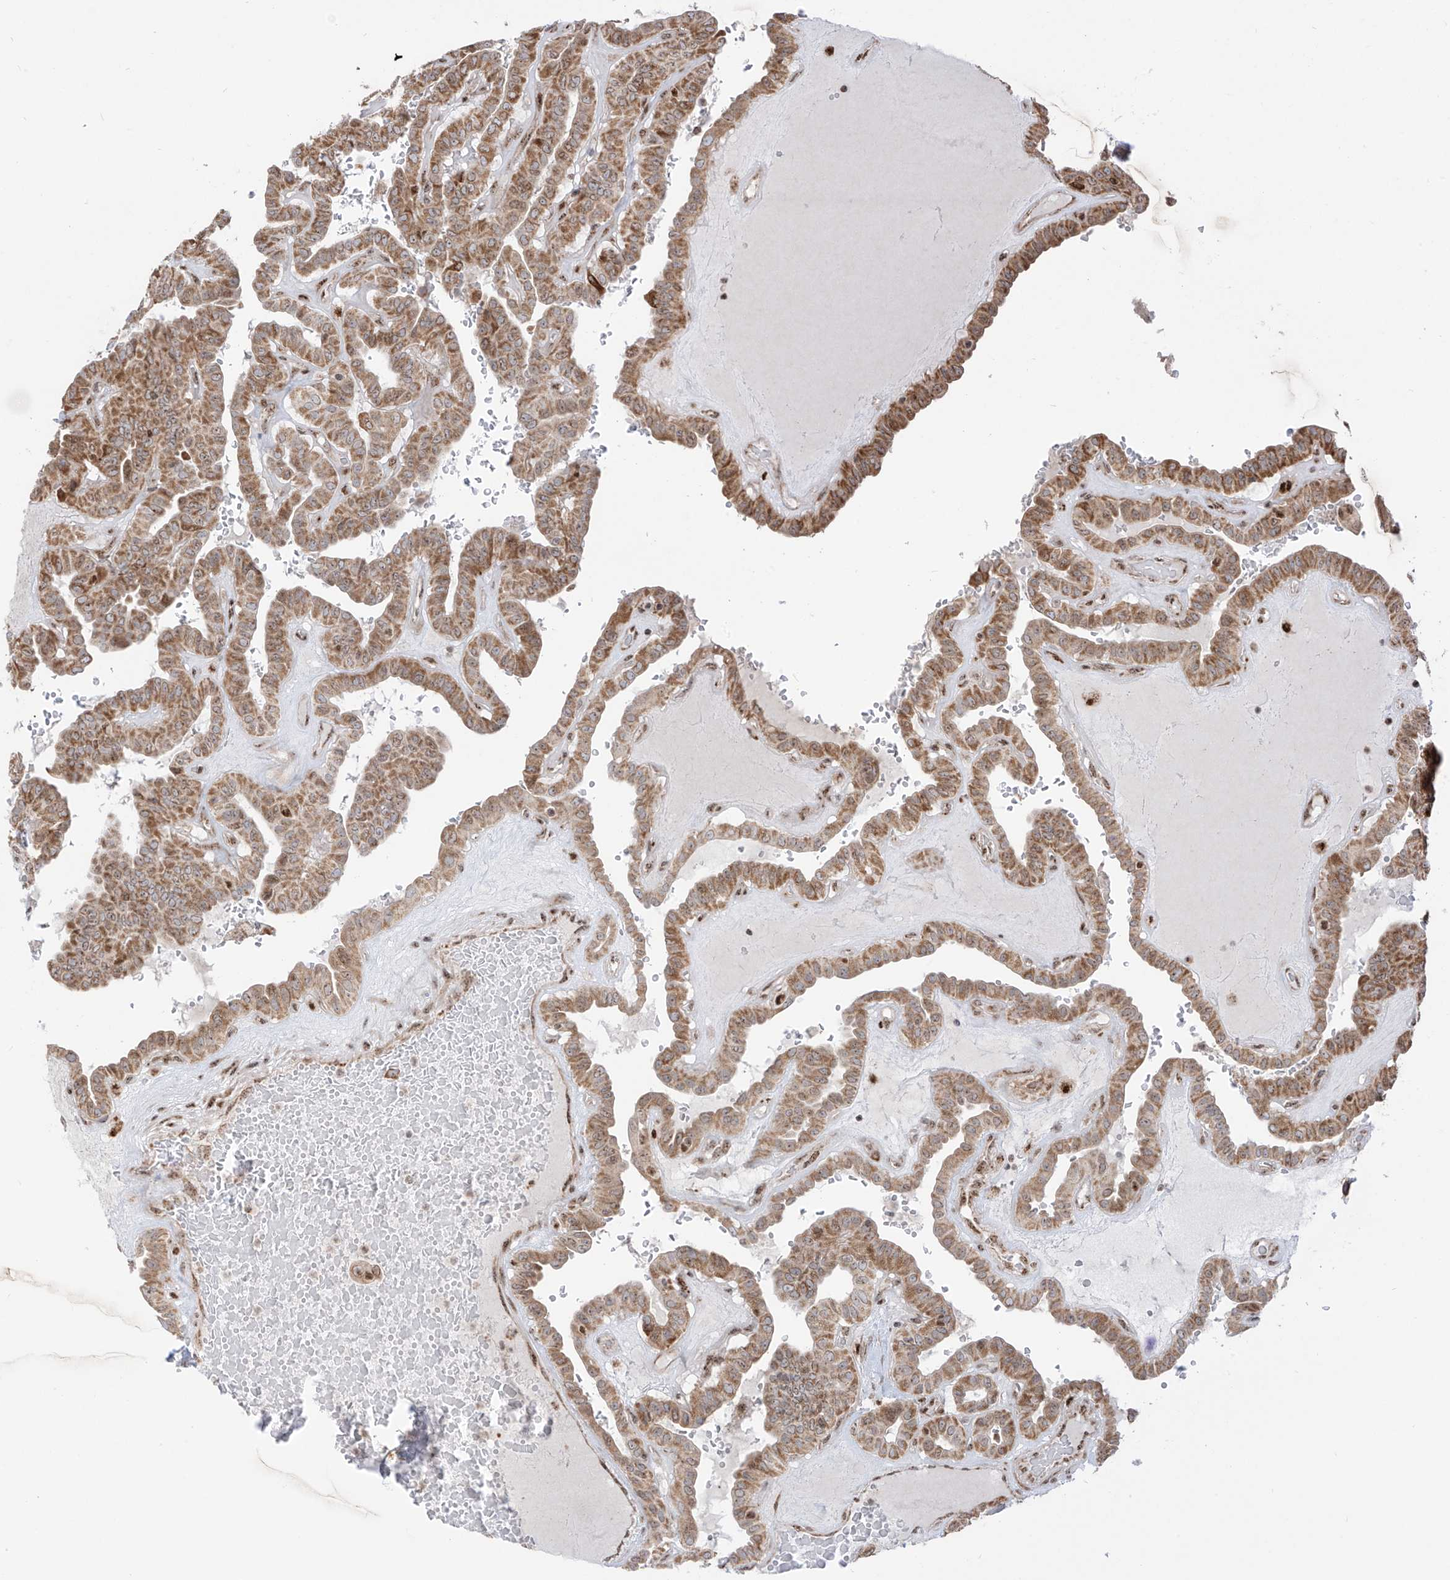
{"staining": {"intensity": "moderate", "quantity": ">75%", "location": "cytoplasmic/membranous"}, "tissue": "thyroid cancer", "cell_type": "Tumor cells", "image_type": "cancer", "snomed": [{"axis": "morphology", "description": "Papillary adenocarcinoma, NOS"}, {"axis": "topography", "description": "Thyroid gland"}], "caption": "Approximately >75% of tumor cells in papillary adenocarcinoma (thyroid) exhibit moderate cytoplasmic/membranous protein positivity as visualized by brown immunohistochemical staining.", "gene": "ZBTB8A", "patient": {"sex": "male", "age": 77}}